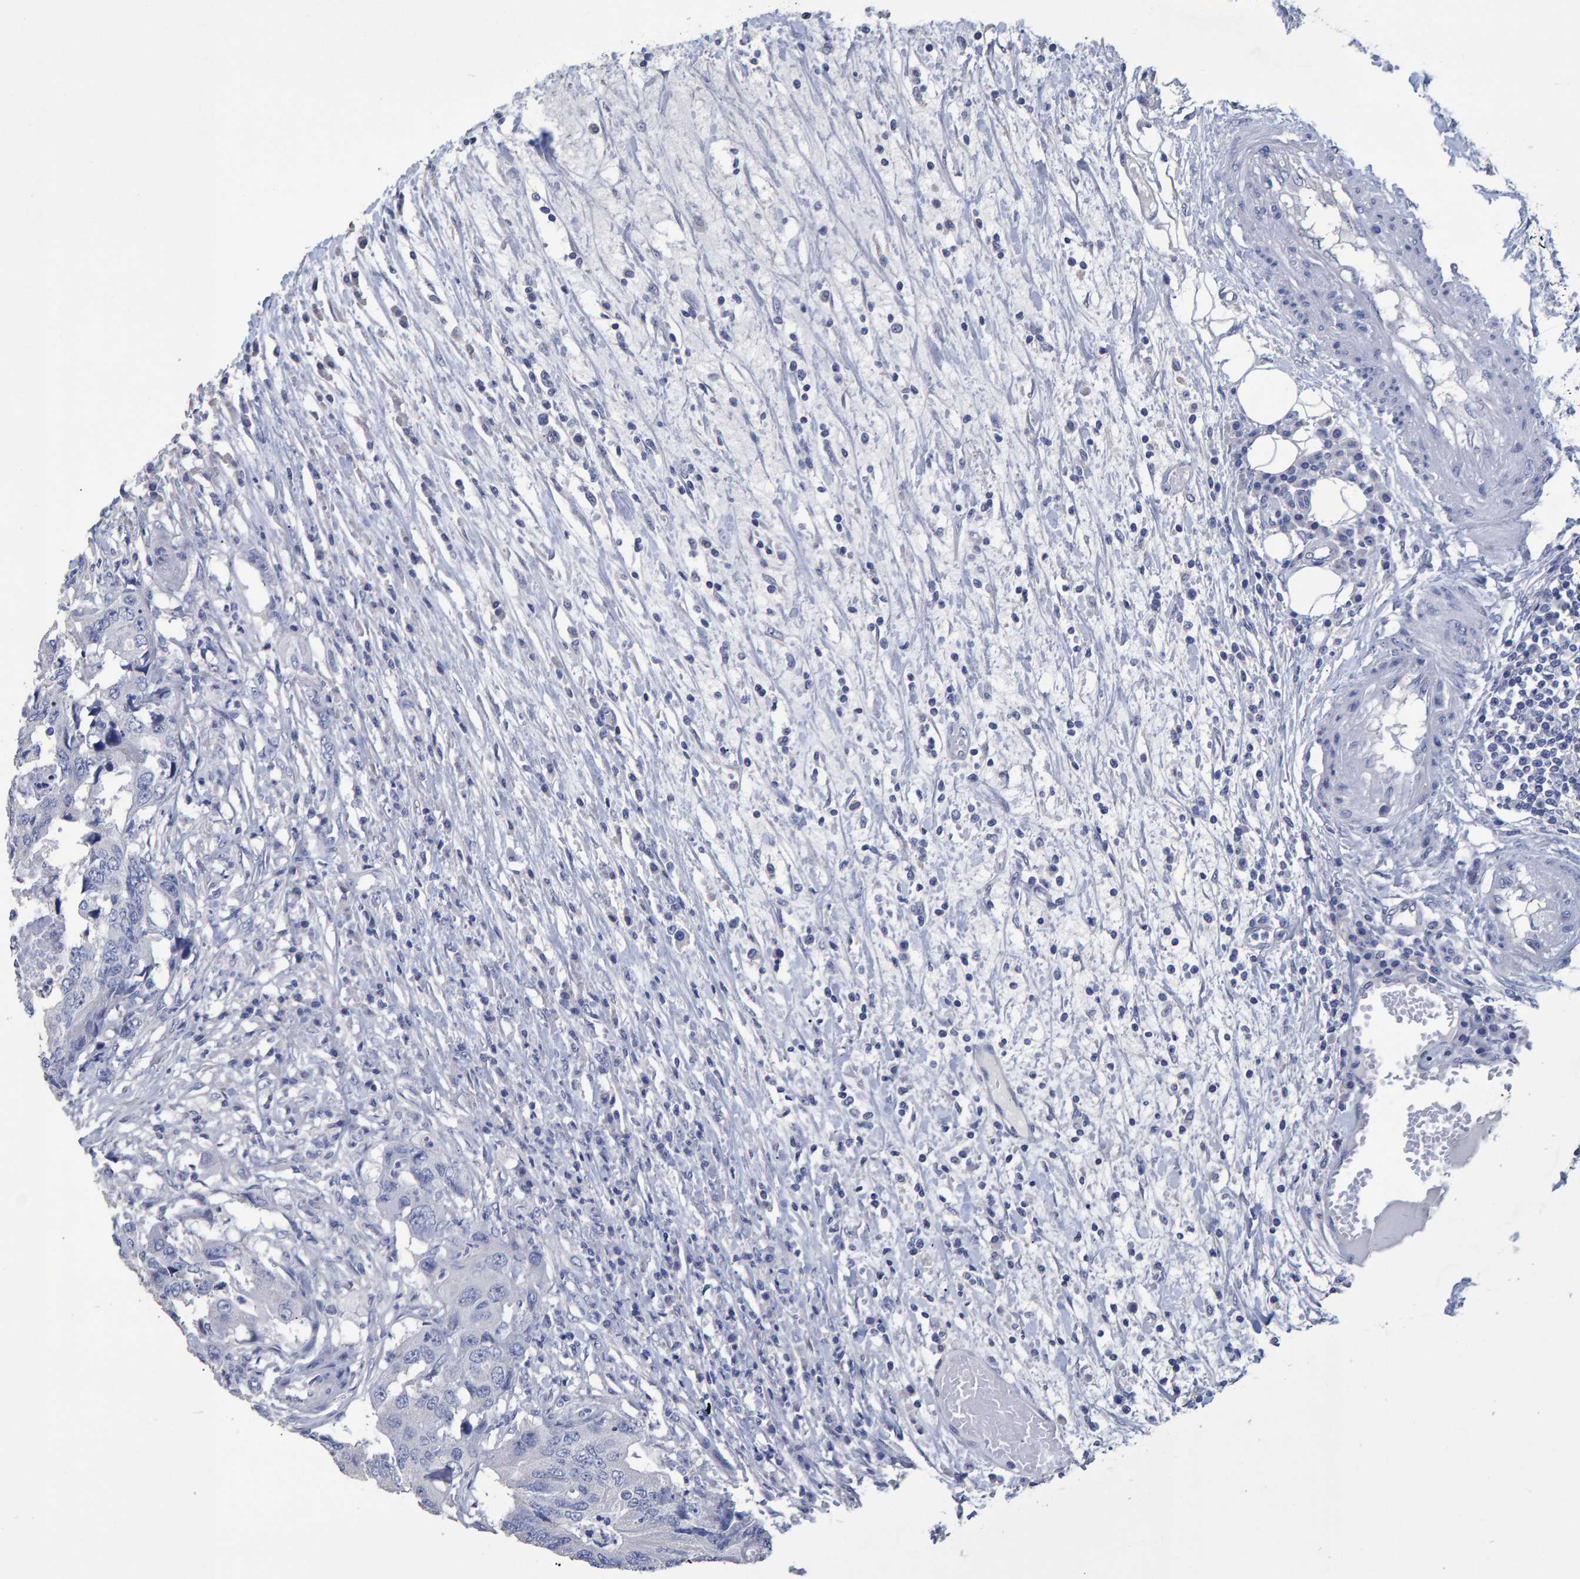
{"staining": {"intensity": "negative", "quantity": "none", "location": "none"}, "tissue": "colorectal cancer", "cell_type": "Tumor cells", "image_type": "cancer", "snomed": [{"axis": "morphology", "description": "Adenocarcinoma, NOS"}, {"axis": "topography", "description": "Colon"}], "caption": "This is an IHC histopathology image of colorectal adenocarcinoma. There is no positivity in tumor cells.", "gene": "HEMGN", "patient": {"sex": "male", "age": 71}}